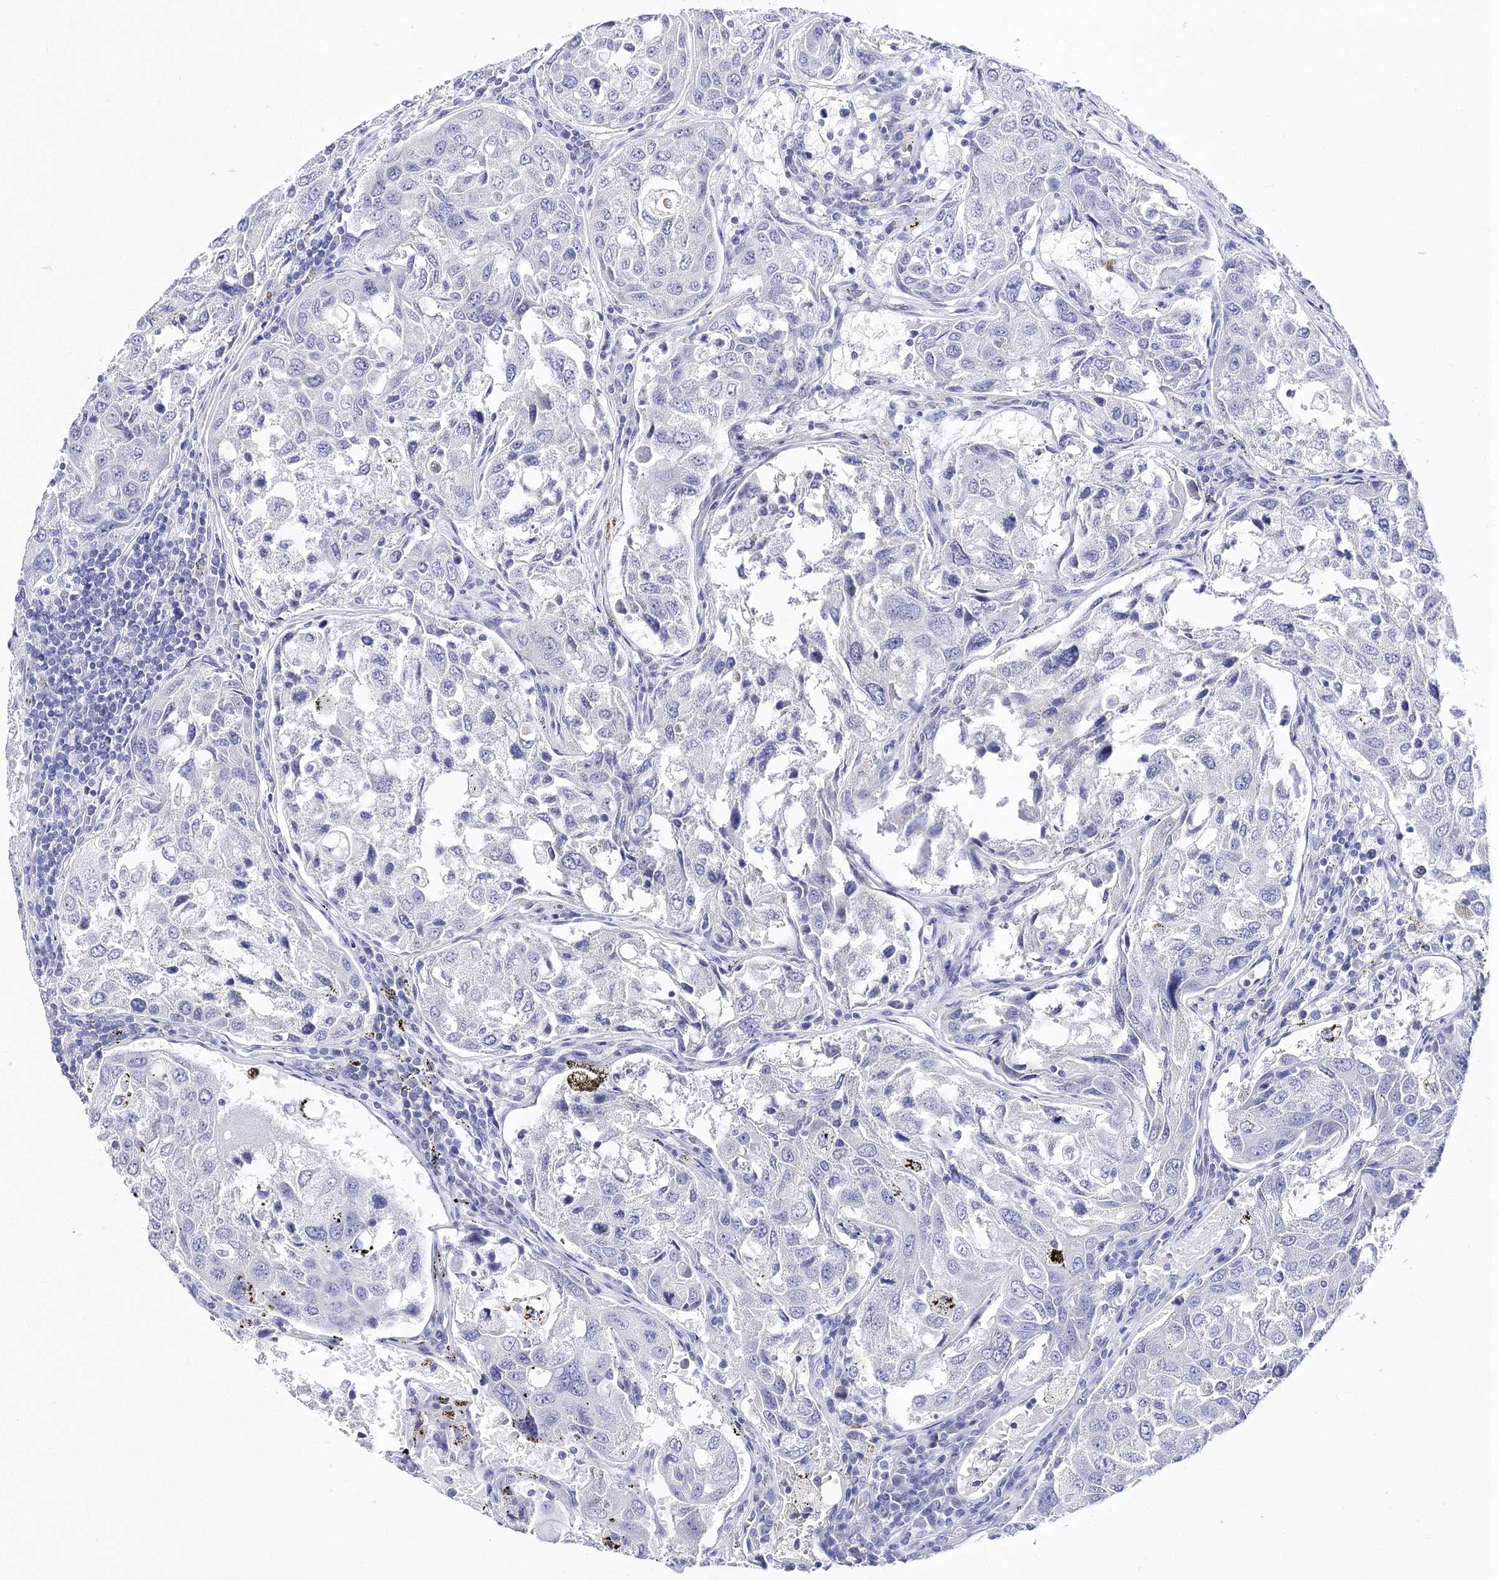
{"staining": {"intensity": "negative", "quantity": "none", "location": "none"}, "tissue": "urothelial cancer", "cell_type": "Tumor cells", "image_type": "cancer", "snomed": [{"axis": "morphology", "description": "Urothelial carcinoma, High grade"}, {"axis": "topography", "description": "Lymph node"}, {"axis": "topography", "description": "Urinary bladder"}], "caption": "Immunohistochemical staining of human urothelial carcinoma (high-grade) shows no significant positivity in tumor cells.", "gene": "MYOZ2", "patient": {"sex": "male", "age": 51}}